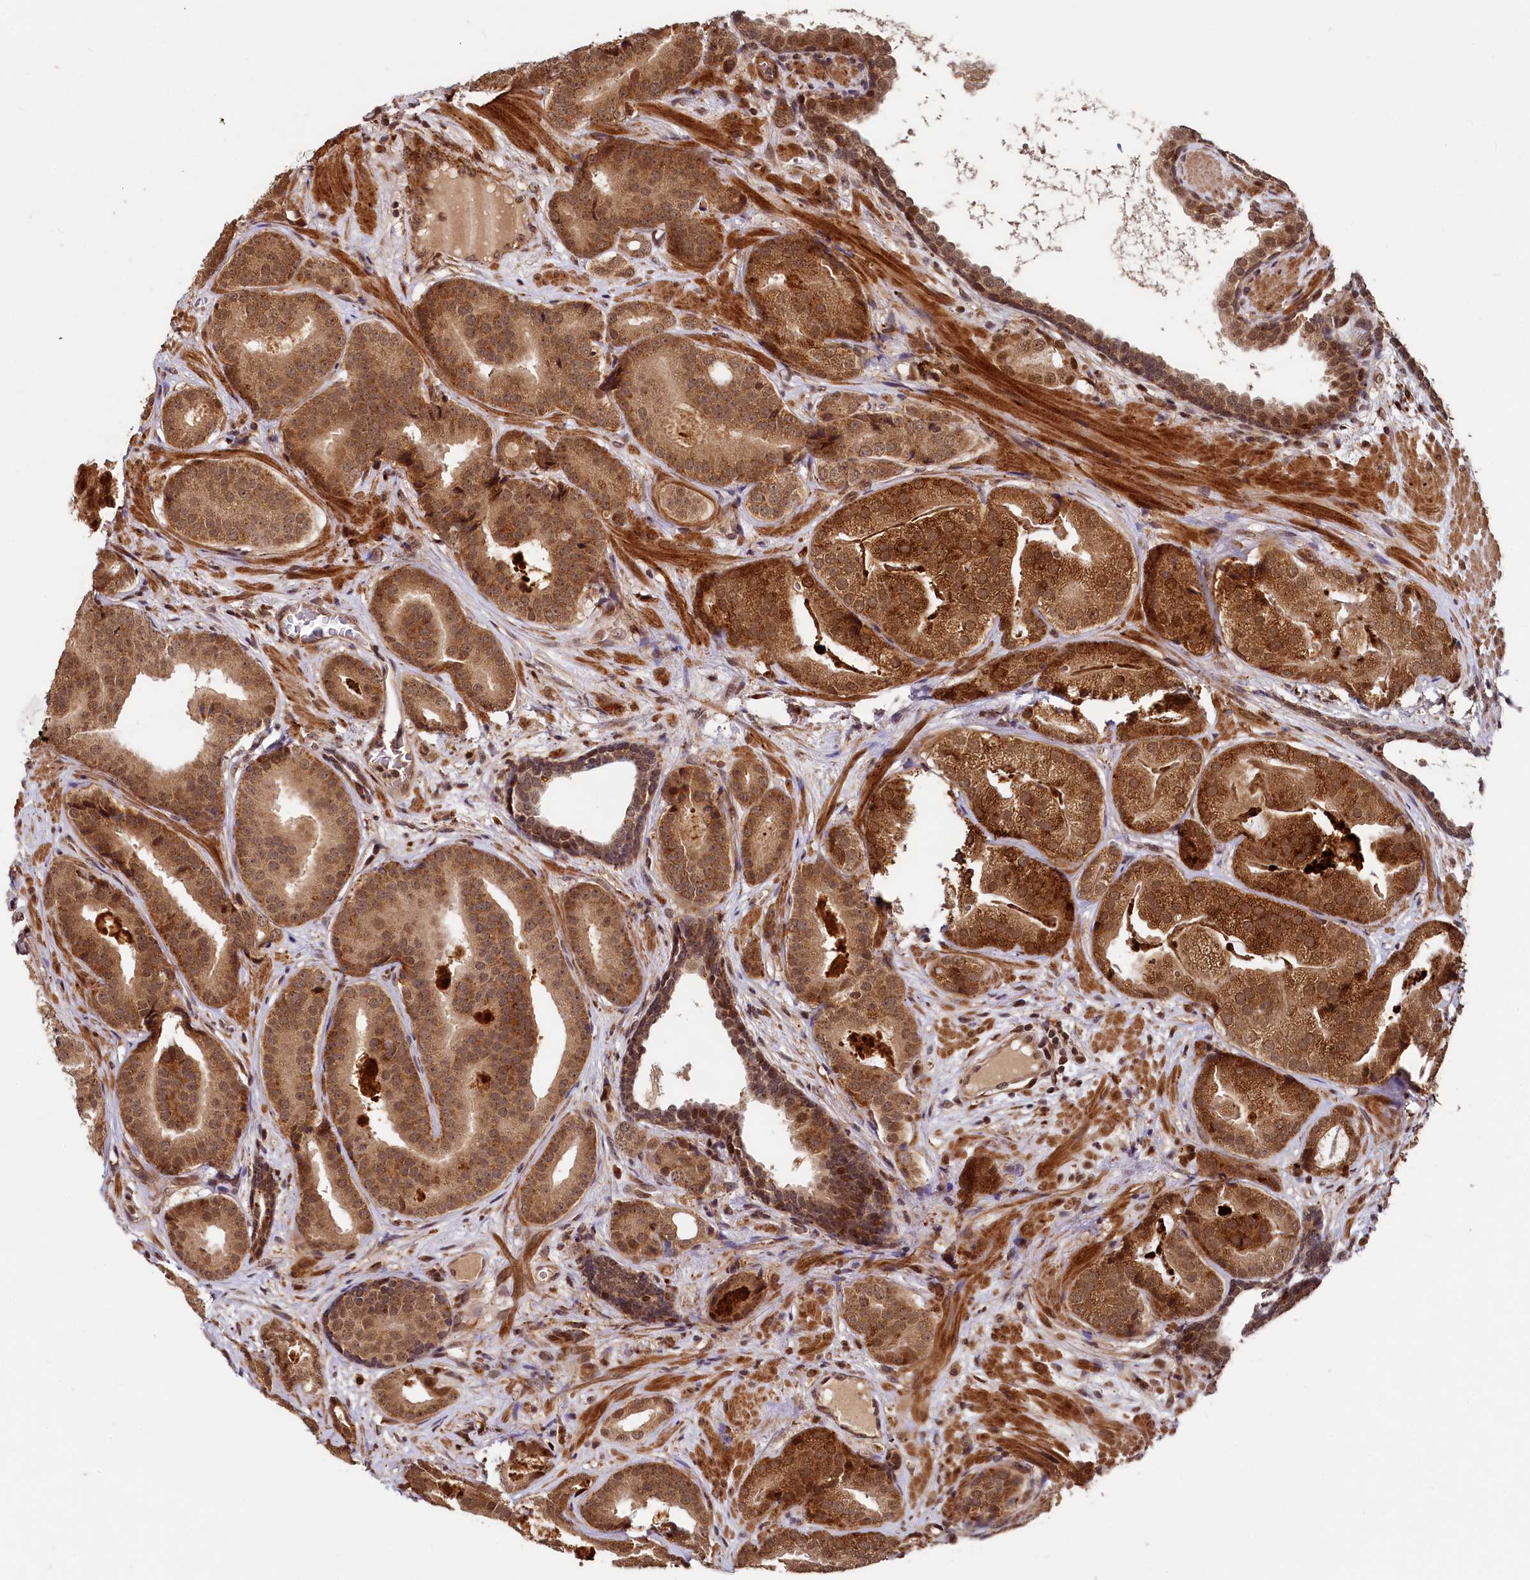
{"staining": {"intensity": "moderate", "quantity": ">75%", "location": "cytoplasmic/membranous"}, "tissue": "prostate cancer", "cell_type": "Tumor cells", "image_type": "cancer", "snomed": [{"axis": "morphology", "description": "Adenocarcinoma, High grade"}, {"axis": "topography", "description": "Prostate"}], "caption": "Adenocarcinoma (high-grade) (prostate) stained with IHC displays moderate cytoplasmic/membranous expression in approximately >75% of tumor cells.", "gene": "TRIM23", "patient": {"sex": "male", "age": 60}}